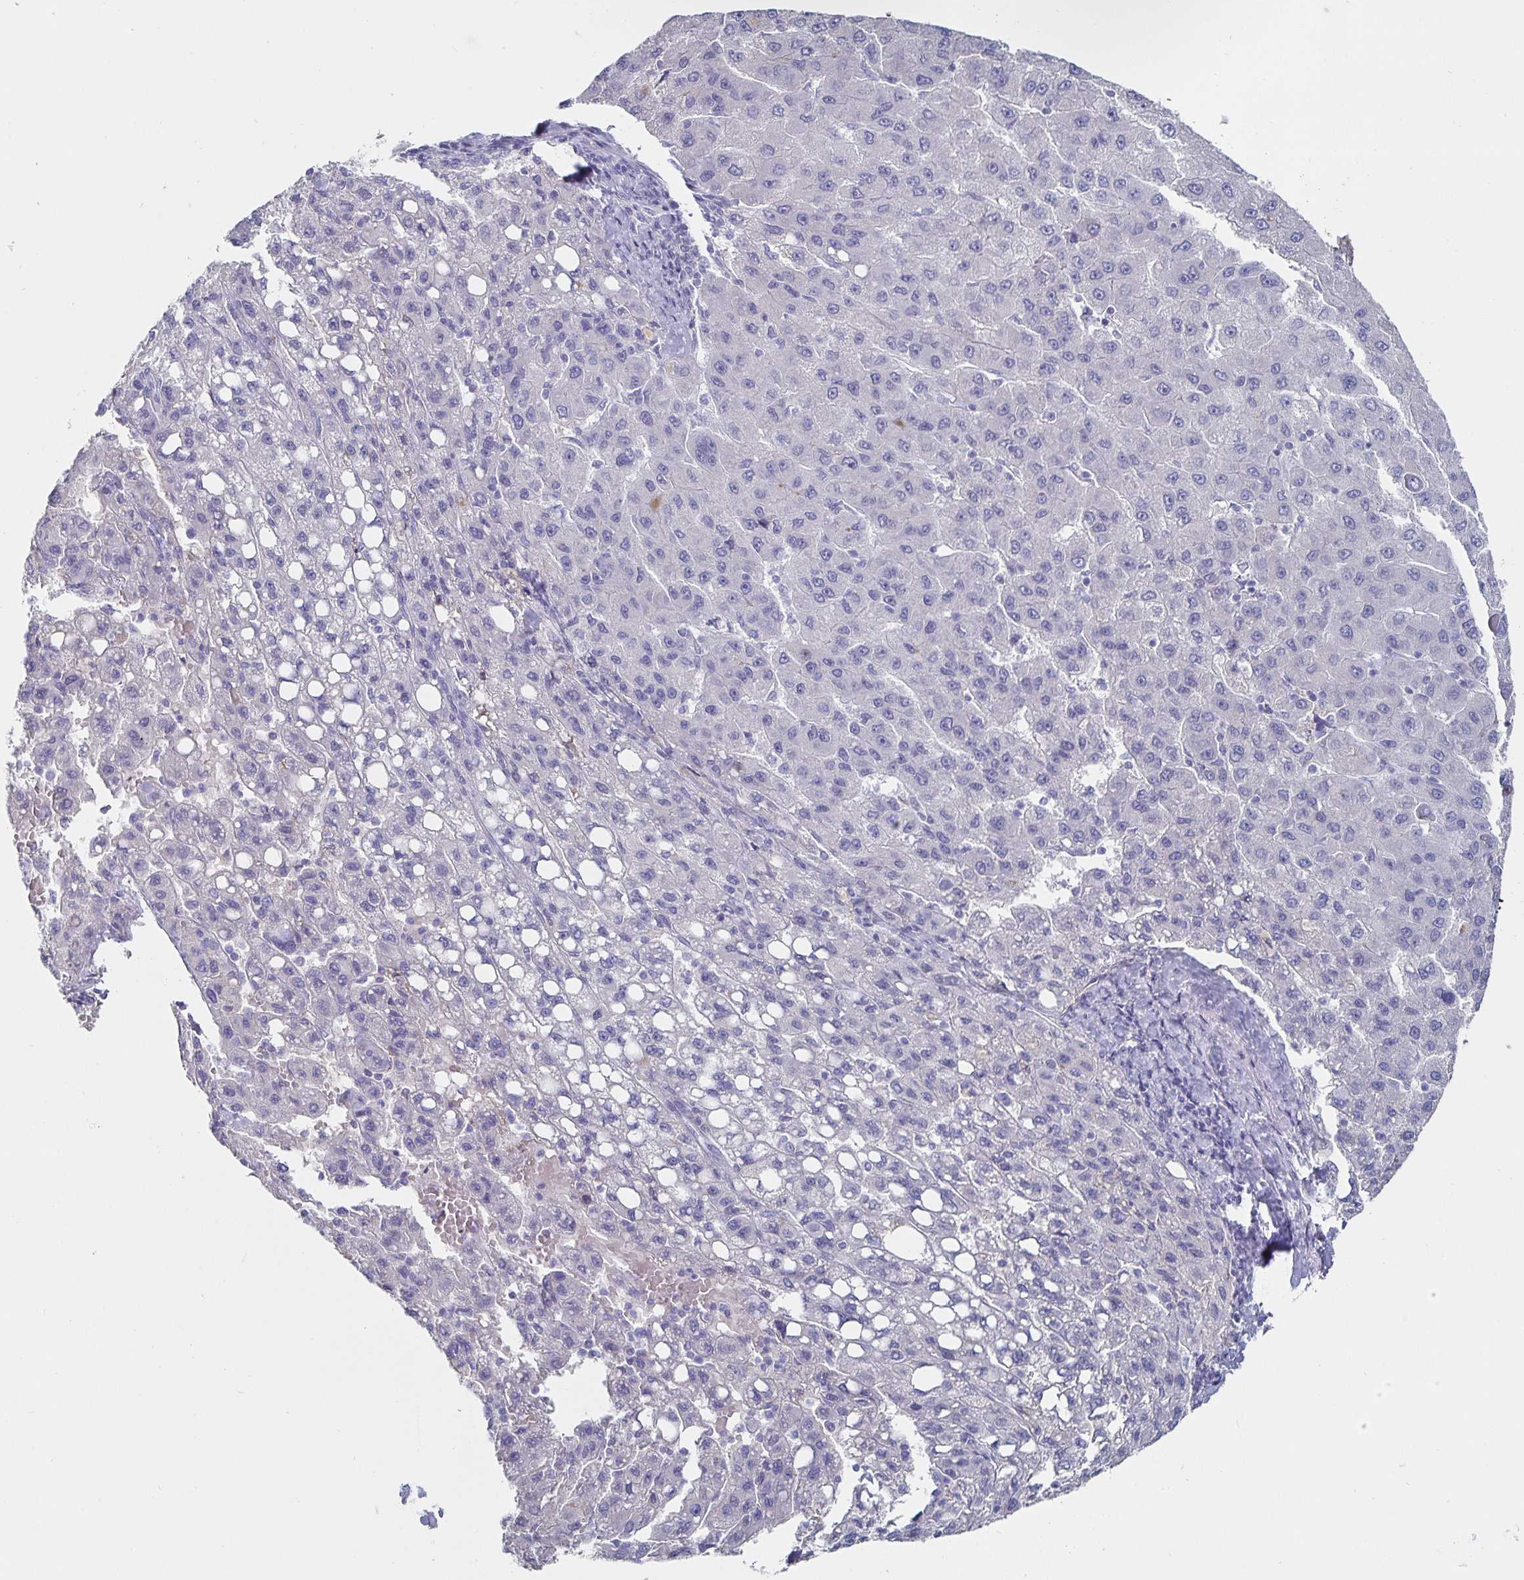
{"staining": {"intensity": "negative", "quantity": "none", "location": "none"}, "tissue": "liver cancer", "cell_type": "Tumor cells", "image_type": "cancer", "snomed": [{"axis": "morphology", "description": "Carcinoma, Hepatocellular, NOS"}, {"axis": "topography", "description": "Liver"}], "caption": "A high-resolution image shows immunohistochemistry staining of liver cancer (hepatocellular carcinoma), which demonstrates no significant staining in tumor cells.", "gene": "CFAP69", "patient": {"sex": "female", "age": 82}}